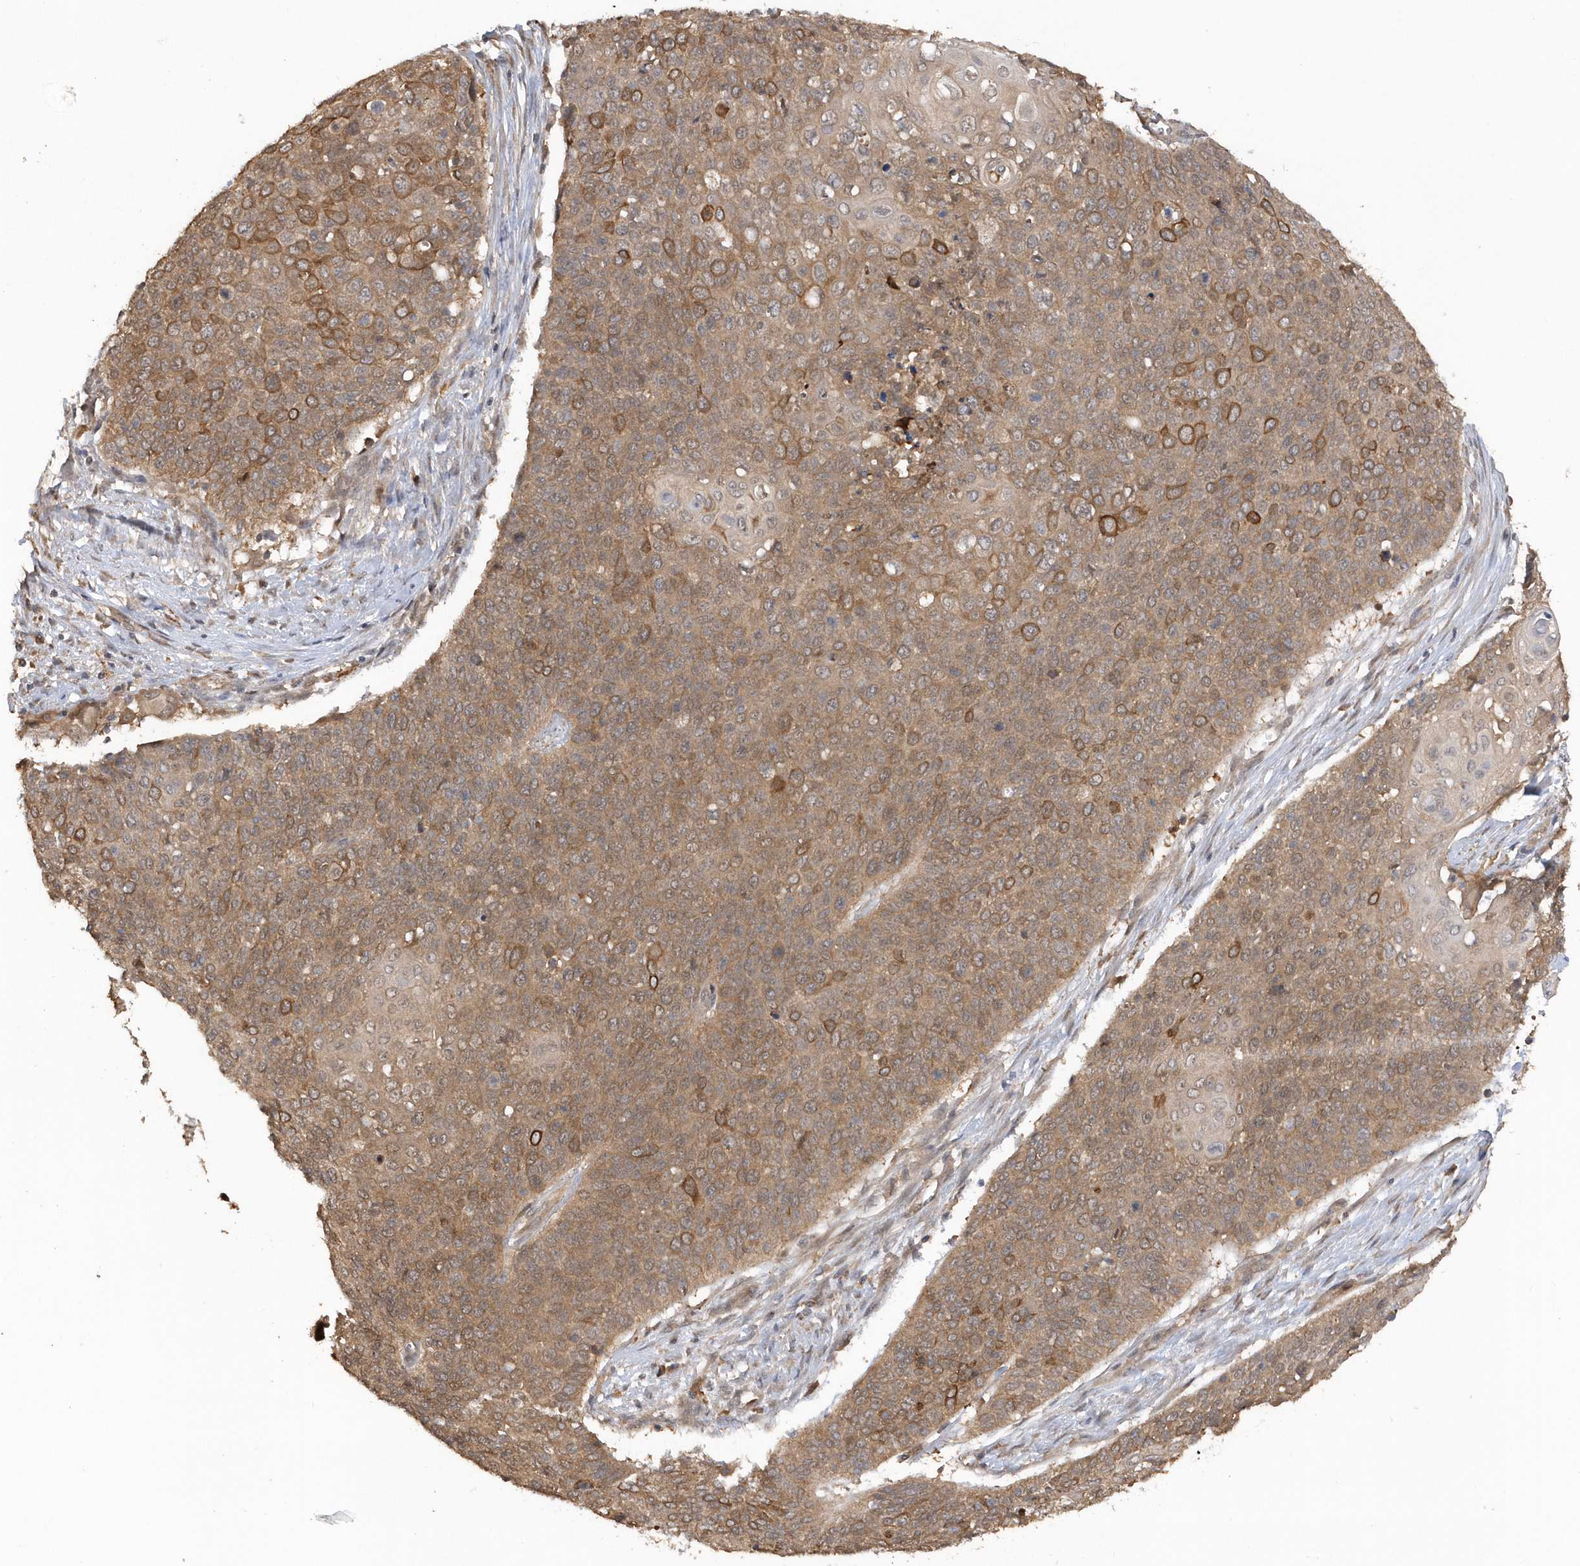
{"staining": {"intensity": "moderate", "quantity": ">75%", "location": "cytoplasmic/membranous"}, "tissue": "cervical cancer", "cell_type": "Tumor cells", "image_type": "cancer", "snomed": [{"axis": "morphology", "description": "Squamous cell carcinoma, NOS"}, {"axis": "topography", "description": "Cervix"}], "caption": "Immunohistochemical staining of human squamous cell carcinoma (cervical) displays moderate cytoplasmic/membranous protein positivity in approximately >75% of tumor cells.", "gene": "RPE", "patient": {"sex": "female", "age": 39}}